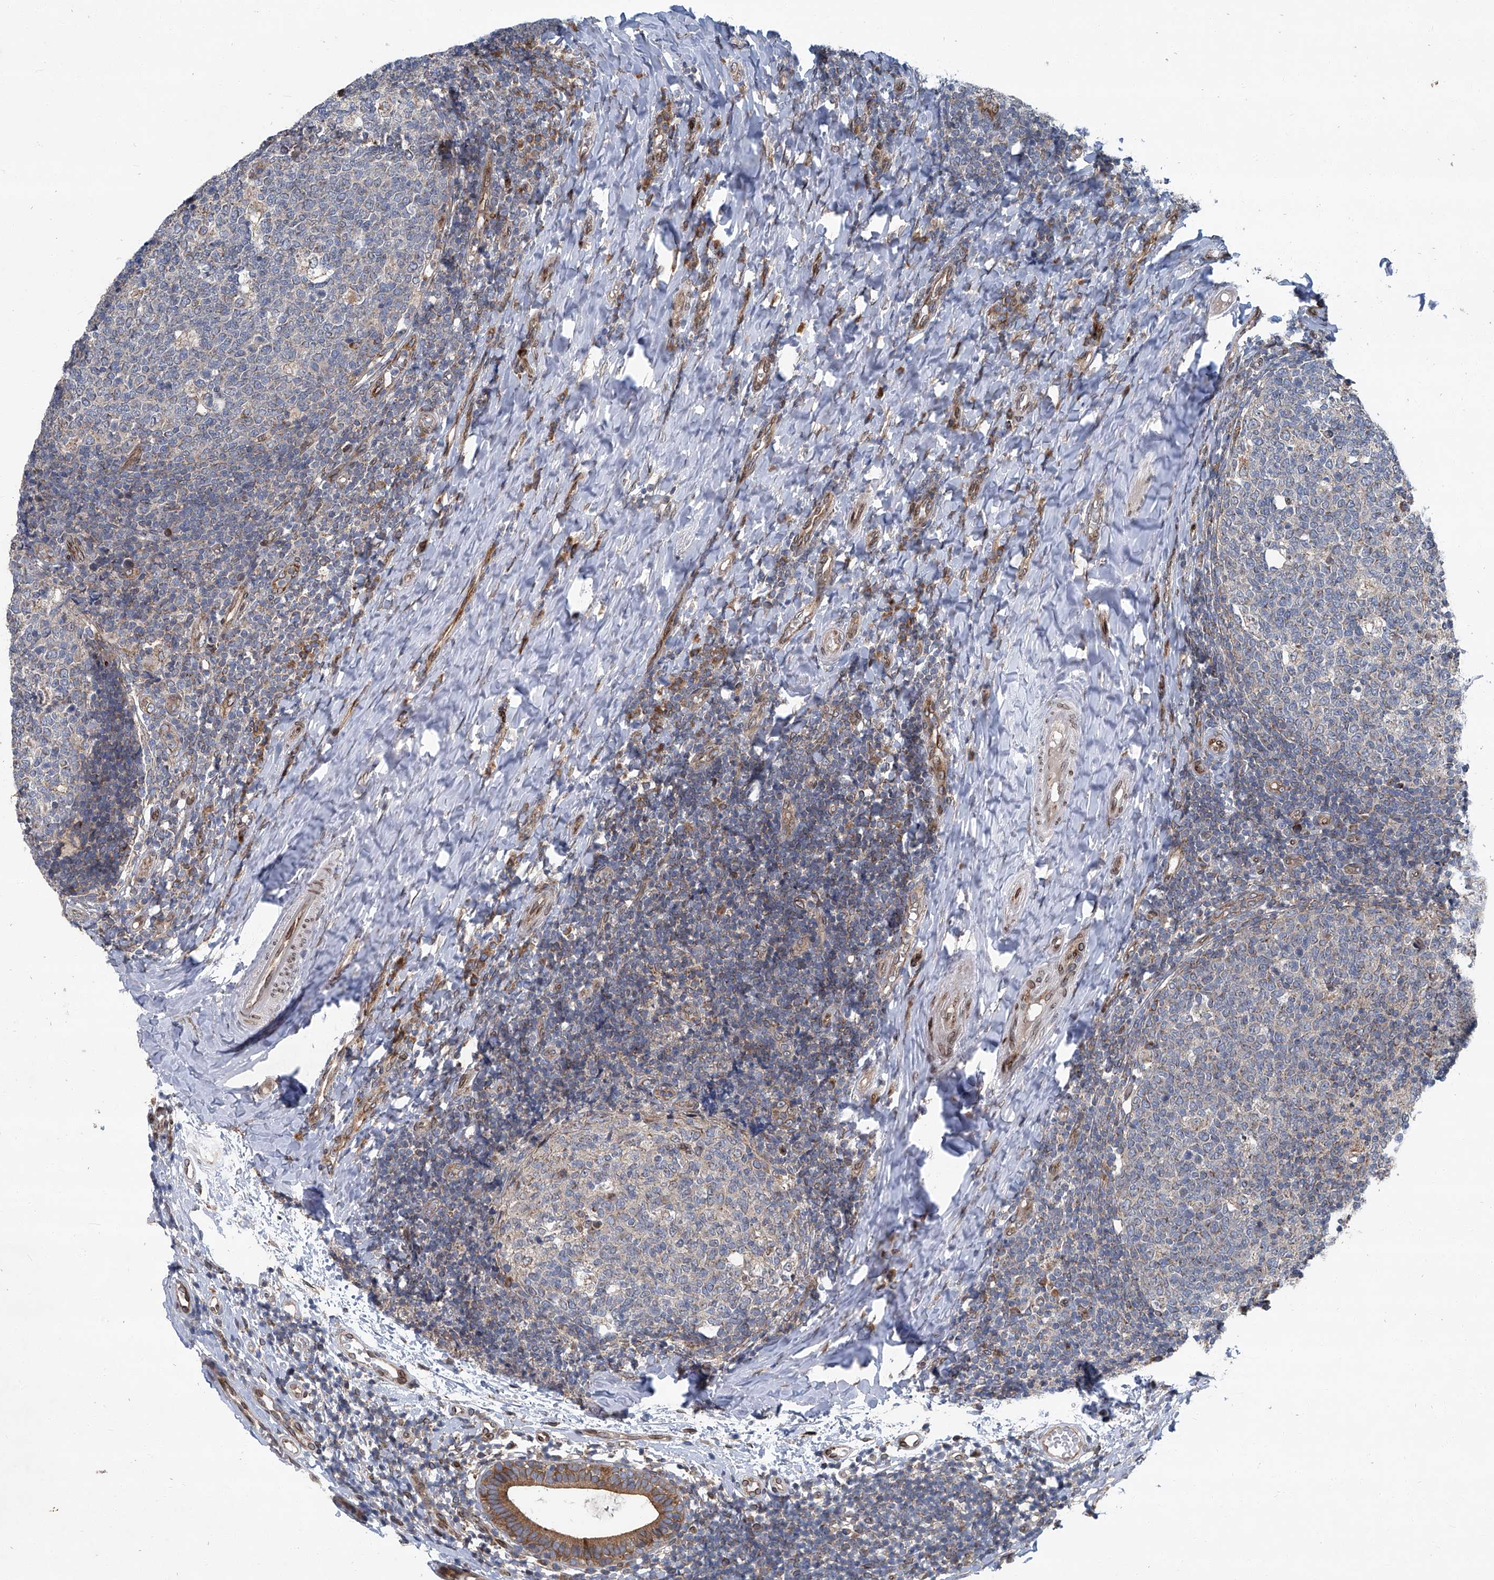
{"staining": {"intensity": "weak", "quantity": "<25%", "location": "cytoplasmic/membranous"}, "tissue": "tonsil", "cell_type": "Germinal center cells", "image_type": "normal", "snomed": [{"axis": "morphology", "description": "Normal tissue, NOS"}, {"axis": "topography", "description": "Tonsil"}], "caption": "High power microscopy image of an IHC micrograph of benign tonsil, revealing no significant expression in germinal center cells.", "gene": "GPR132", "patient": {"sex": "female", "age": 19}}